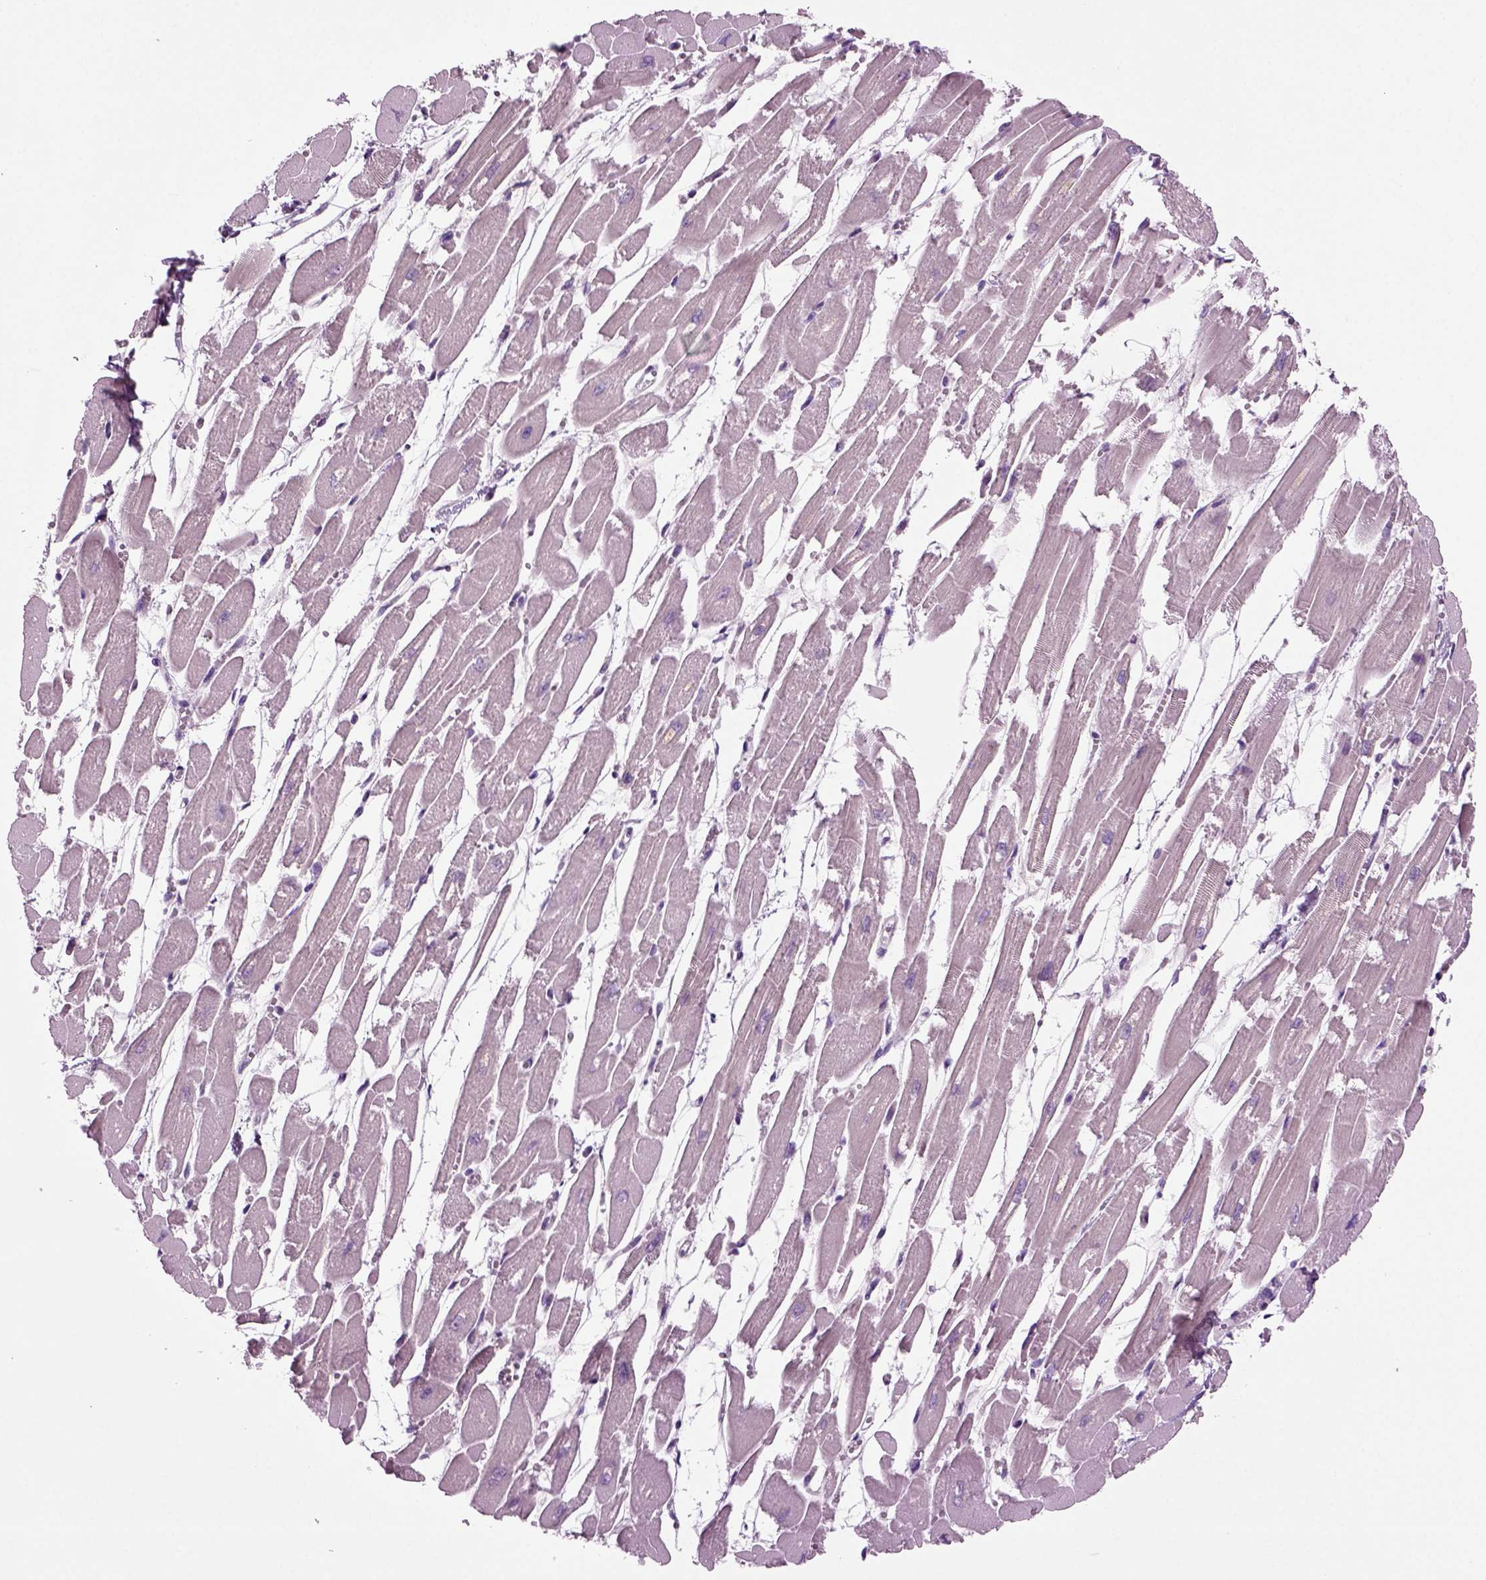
{"staining": {"intensity": "negative", "quantity": "none", "location": "none"}, "tissue": "heart muscle", "cell_type": "Cardiomyocytes", "image_type": "normal", "snomed": [{"axis": "morphology", "description": "Normal tissue, NOS"}, {"axis": "topography", "description": "Heart"}], "caption": "An immunohistochemistry image of normal heart muscle is shown. There is no staining in cardiomyocytes of heart muscle.", "gene": "COL9A2", "patient": {"sex": "female", "age": 52}}